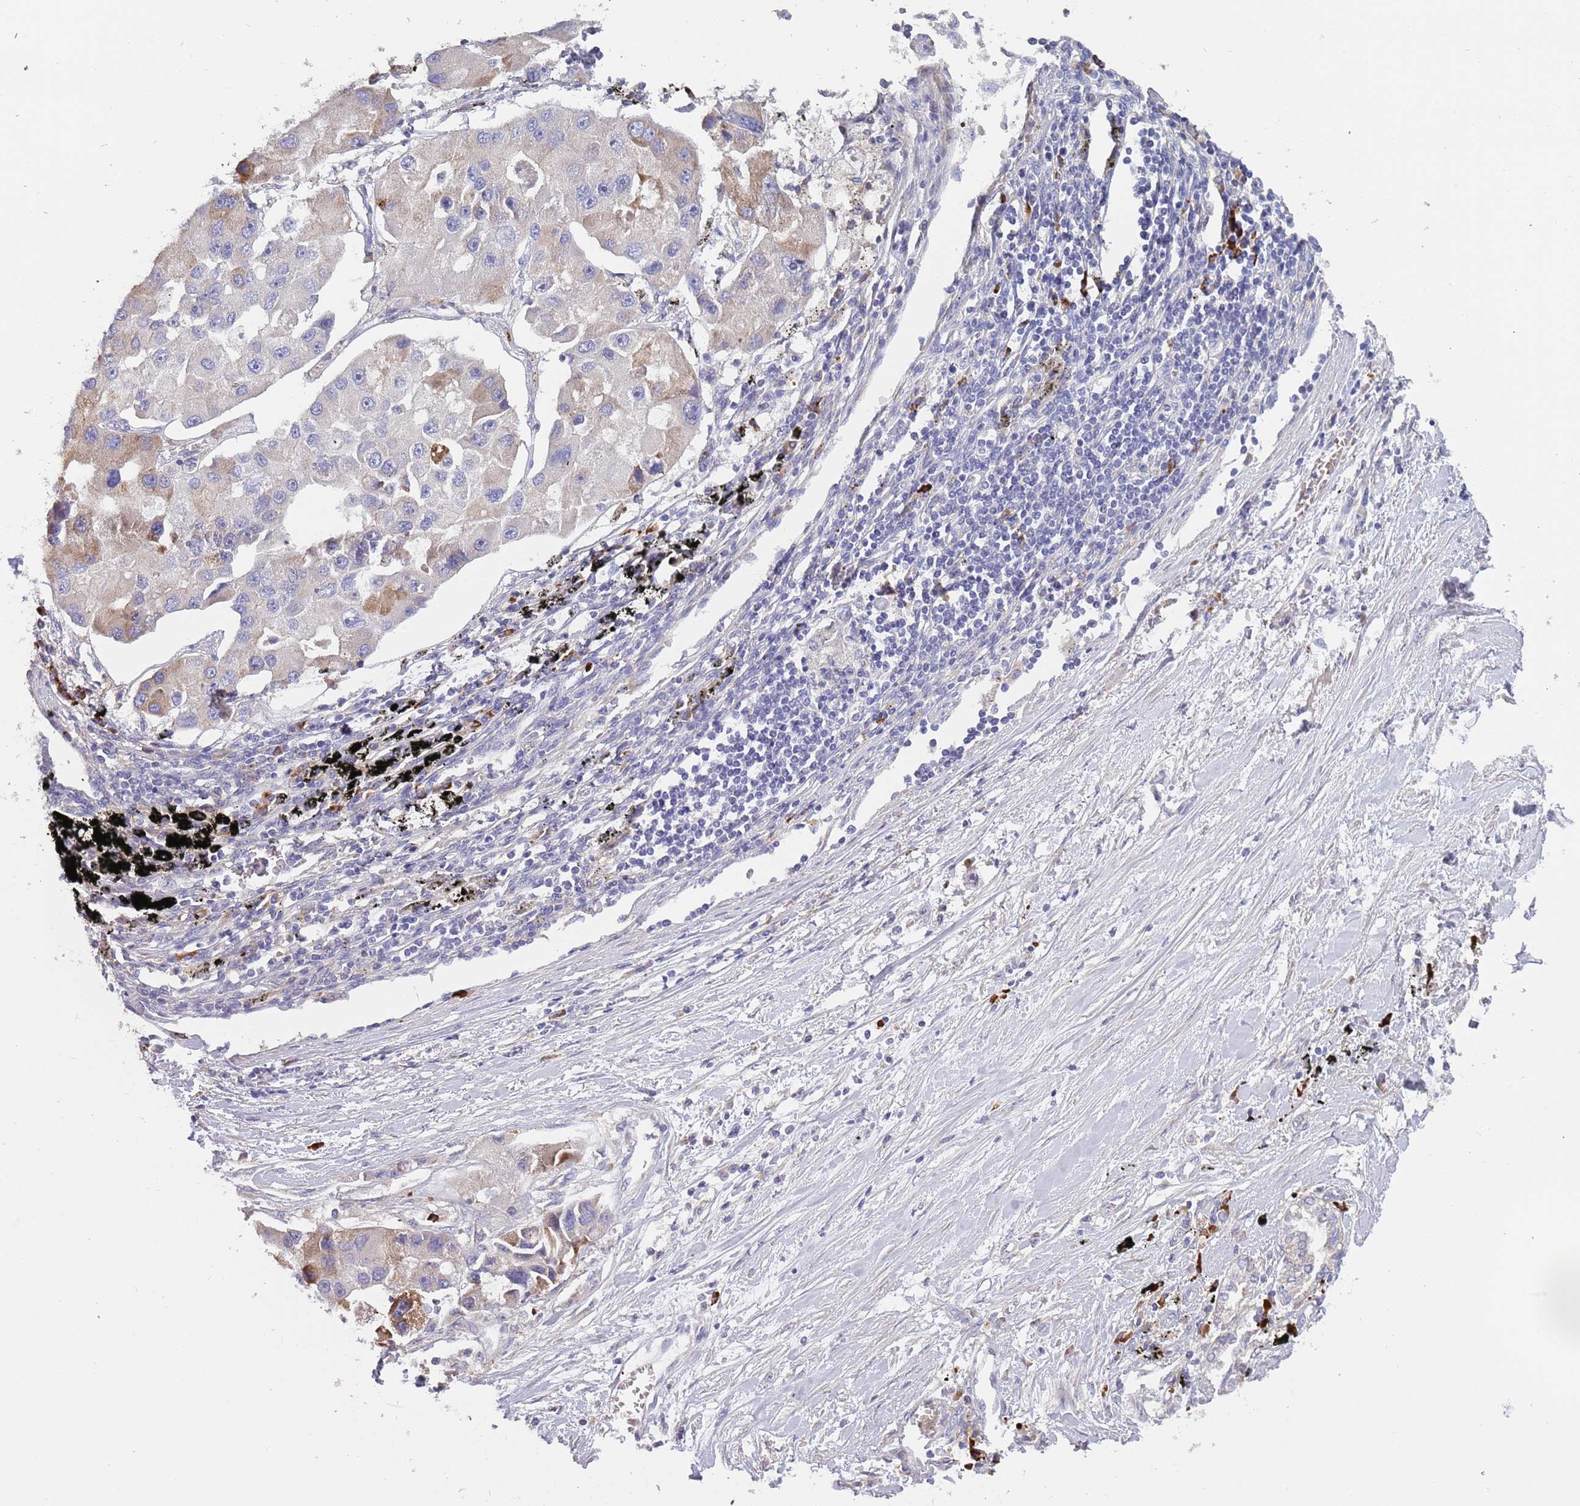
{"staining": {"intensity": "weak", "quantity": "<25%", "location": "cytoplasmic/membranous"}, "tissue": "lung cancer", "cell_type": "Tumor cells", "image_type": "cancer", "snomed": [{"axis": "morphology", "description": "Adenocarcinoma, NOS"}, {"axis": "topography", "description": "Lung"}], "caption": "Immunohistochemistry image of neoplastic tissue: human adenocarcinoma (lung) stained with DAB (3,3'-diaminobenzidine) reveals no significant protein staining in tumor cells. (Immunohistochemistry (ihc), brightfield microscopy, high magnification).", "gene": "SUSD1", "patient": {"sex": "female", "age": 54}}